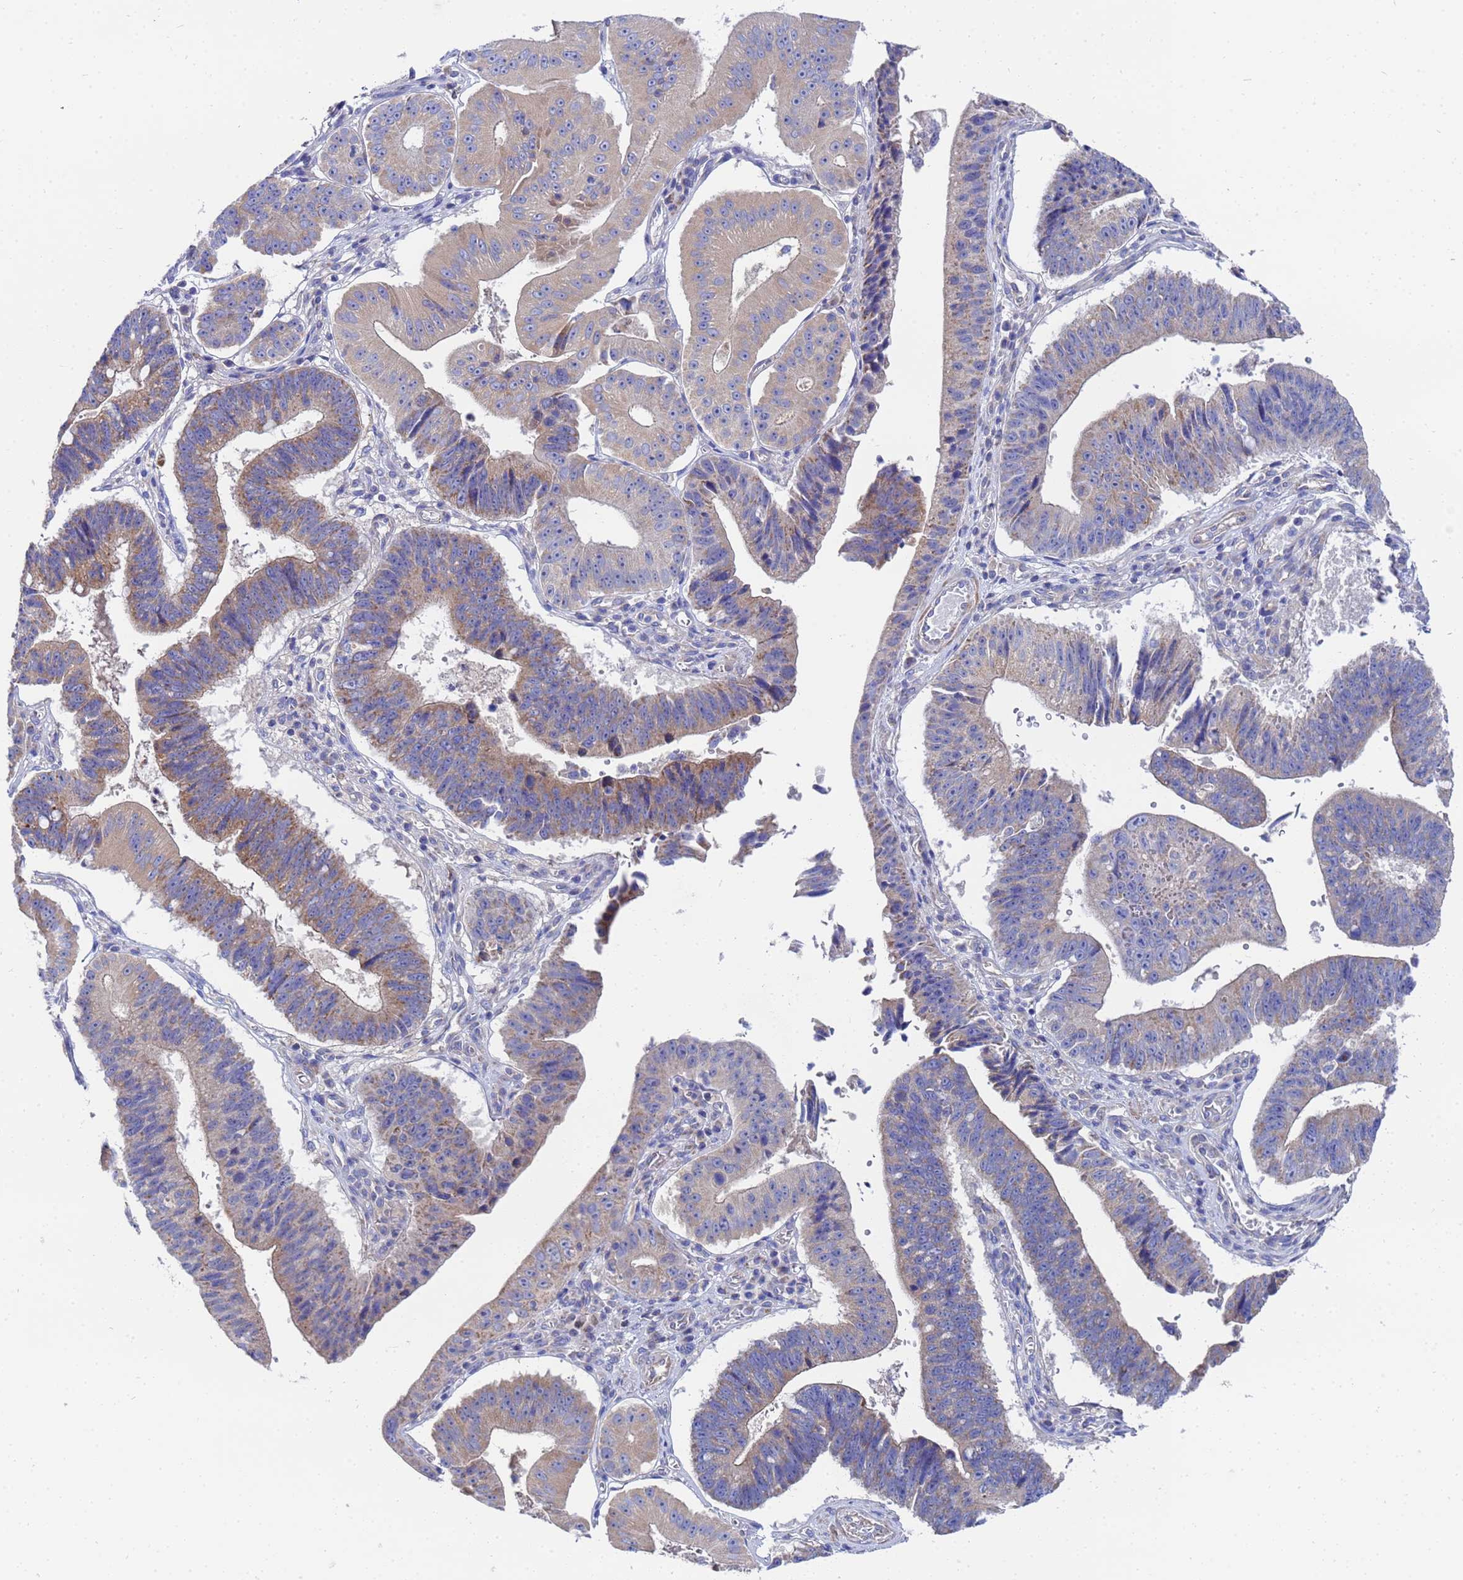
{"staining": {"intensity": "moderate", "quantity": "<25%", "location": "cytoplasmic/membranous"}, "tissue": "stomach cancer", "cell_type": "Tumor cells", "image_type": "cancer", "snomed": [{"axis": "morphology", "description": "Adenocarcinoma, NOS"}, {"axis": "topography", "description": "Stomach"}], "caption": "IHC of adenocarcinoma (stomach) reveals low levels of moderate cytoplasmic/membranous expression in approximately <25% of tumor cells.", "gene": "FAHD2A", "patient": {"sex": "male", "age": 59}}